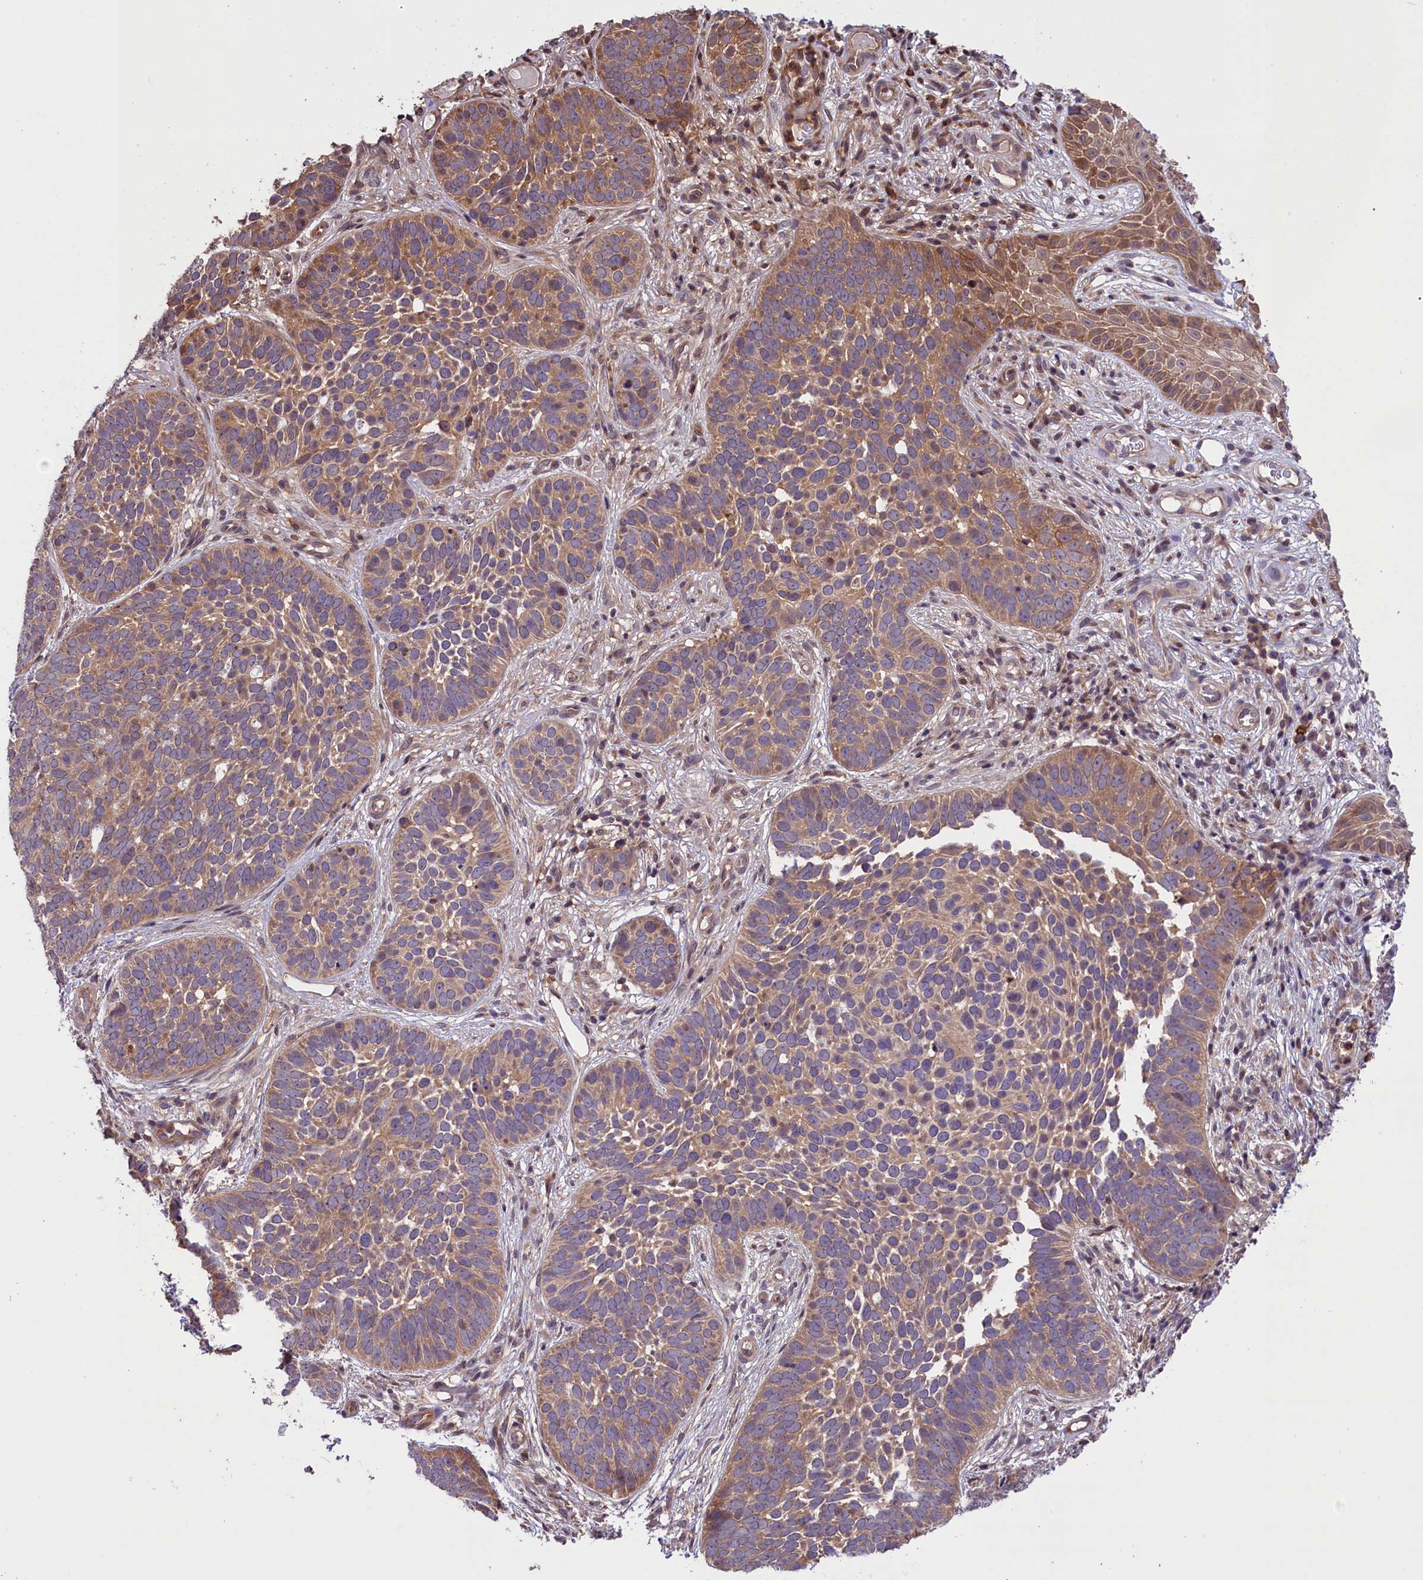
{"staining": {"intensity": "moderate", "quantity": "25%-75%", "location": "cytoplasmic/membranous"}, "tissue": "skin cancer", "cell_type": "Tumor cells", "image_type": "cancer", "snomed": [{"axis": "morphology", "description": "Basal cell carcinoma"}, {"axis": "topography", "description": "Skin"}], "caption": "The photomicrograph reveals a brown stain indicating the presence of a protein in the cytoplasmic/membranous of tumor cells in skin cancer (basal cell carcinoma). The protein is shown in brown color, while the nuclei are stained blue.", "gene": "RIC8A", "patient": {"sex": "male", "age": 89}}